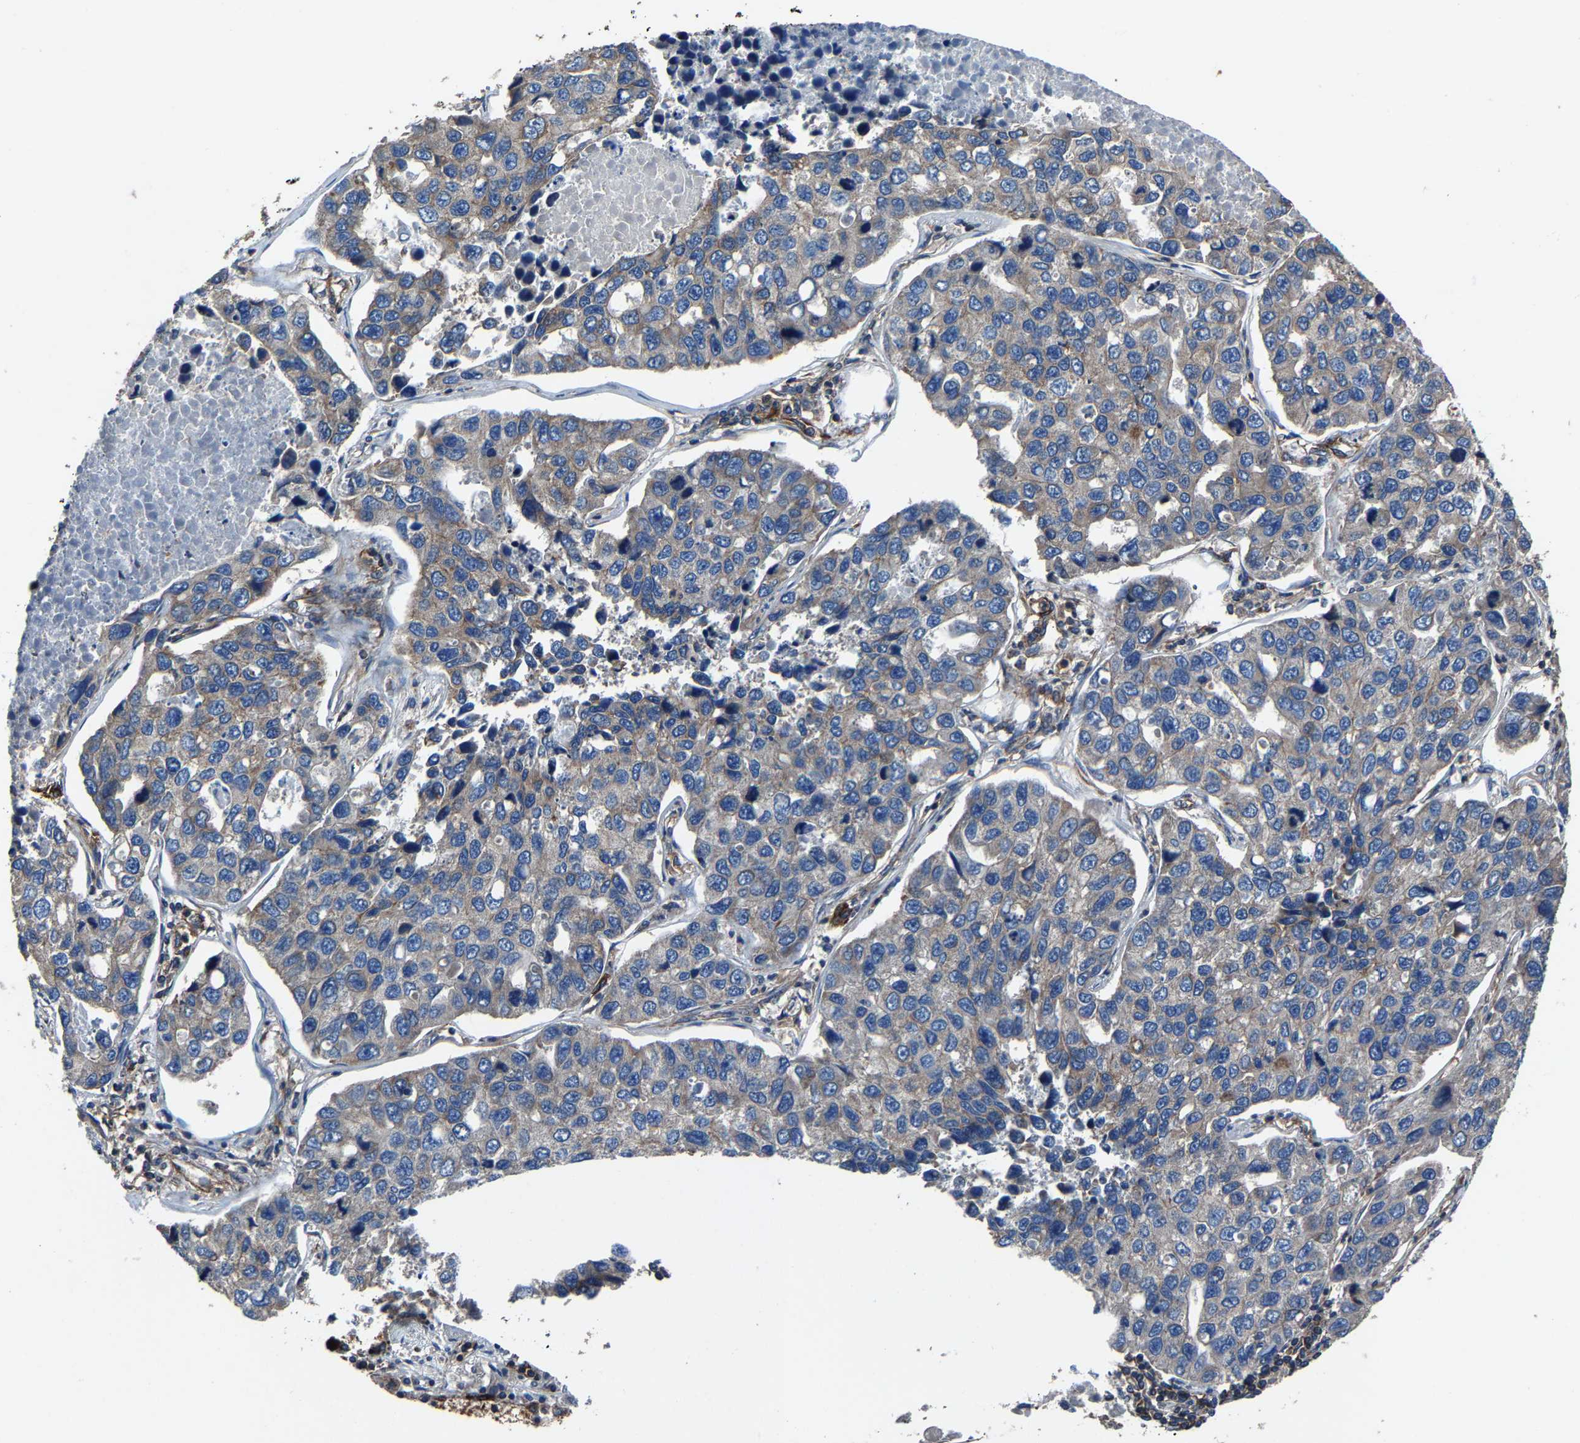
{"staining": {"intensity": "negative", "quantity": "none", "location": "none"}, "tissue": "lung cancer", "cell_type": "Tumor cells", "image_type": "cancer", "snomed": [{"axis": "morphology", "description": "Adenocarcinoma, NOS"}, {"axis": "topography", "description": "Lung"}], "caption": "A photomicrograph of human adenocarcinoma (lung) is negative for staining in tumor cells.", "gene": "KIAA1958", "patient": {"sex": "male", "age": 64}}